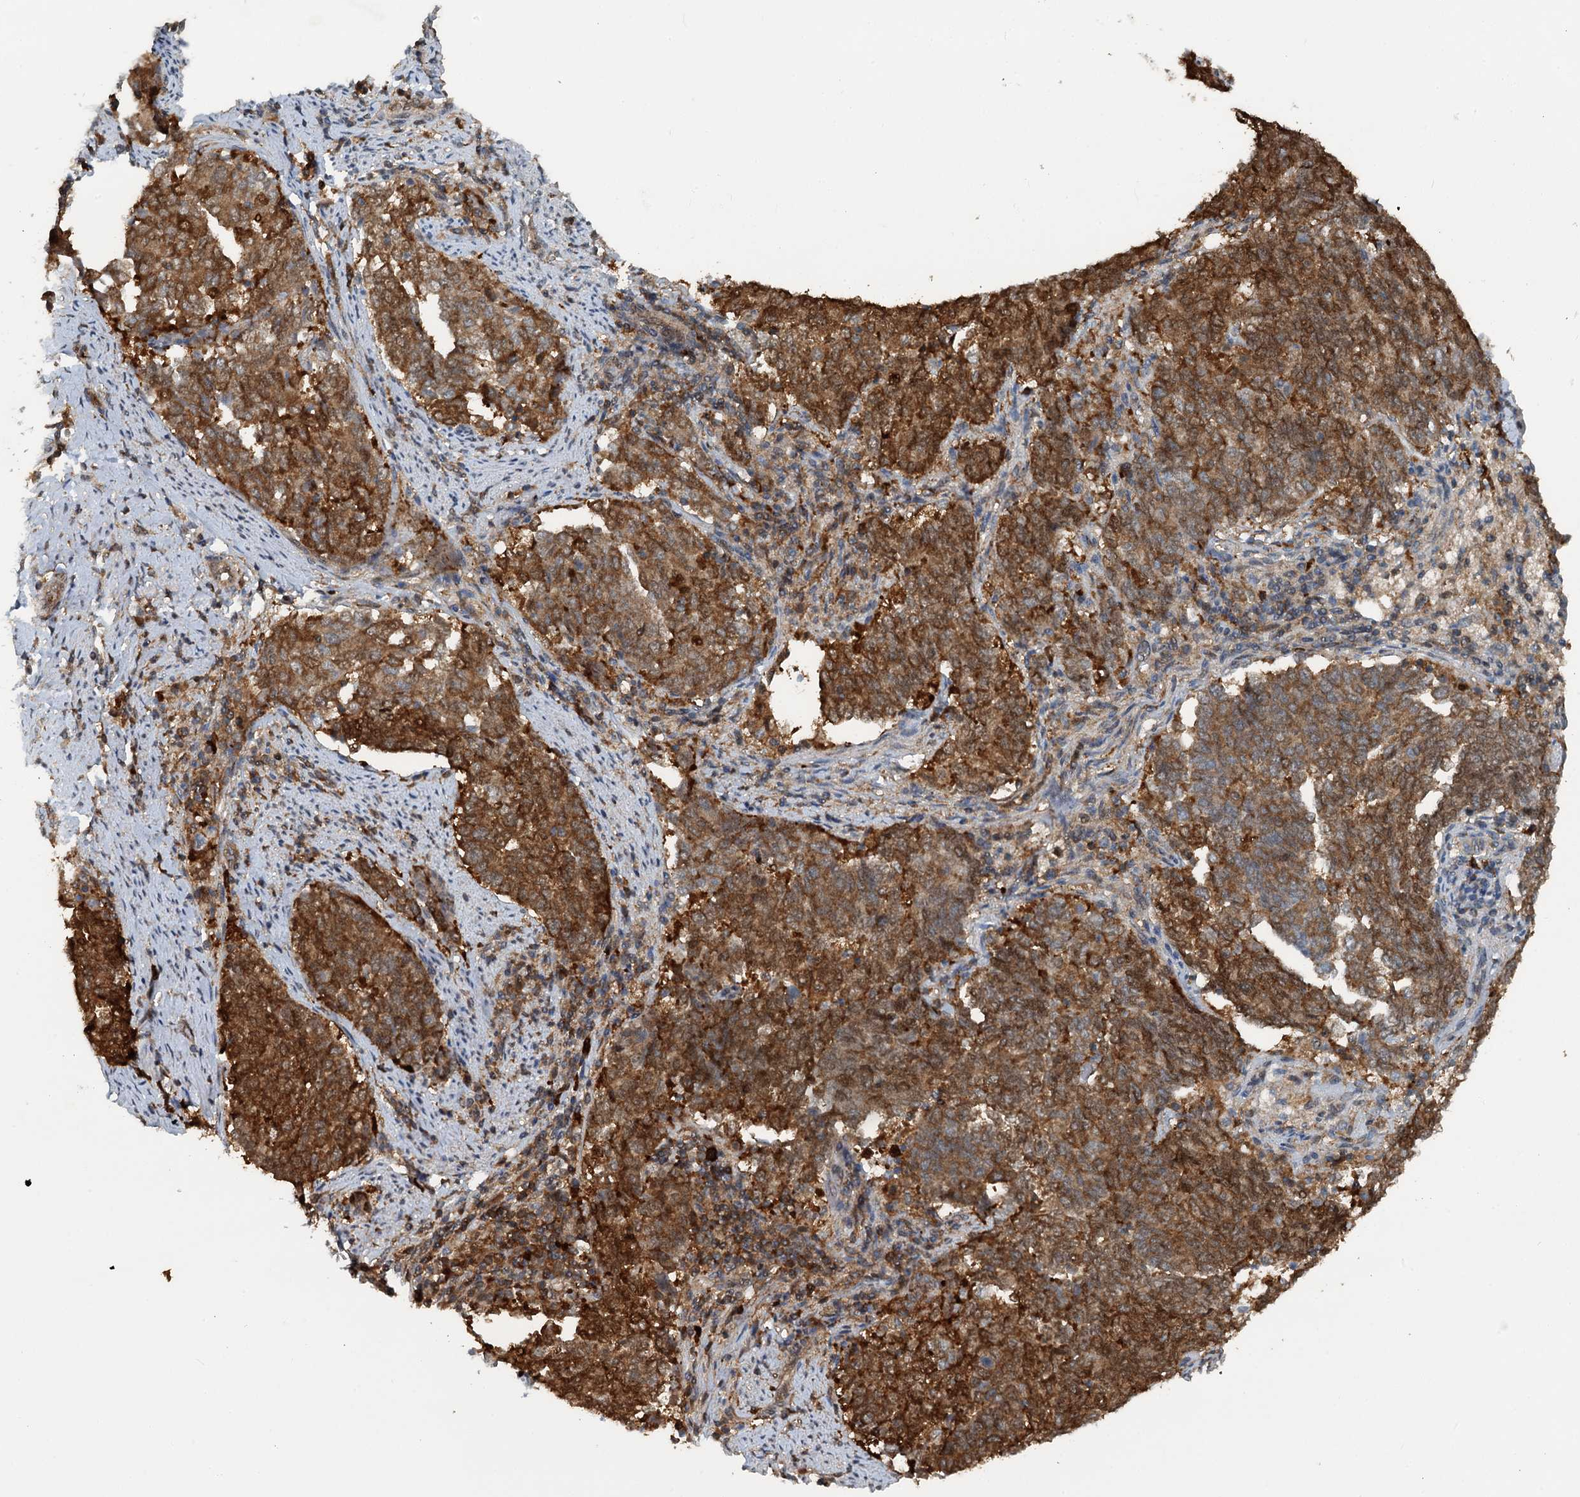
{"staining": {"intensity": "strong", "quantity": ">75%", "location": "cytoplasmic/membranous,nuclear"}, "tissue": "endometrial cancer", "cell_type": "Tumor cells", "image_type": "cancer", "snomed": [{"axis": "morphology", "description": "Adenocarcinoma, NOS"}, {"axis": "topography", "description": "Endometrium"}], "caption": "This image displays adenocarcinoma (endometrial) stained with IHC to label a protein in brown. The cytoplasmic/membranous and nuclear of tumor cells show strong positivity for the protein. Nuclei are counter-stained blue.", "gene": "GPI", "patient": {"sex": "female", "age": 80}}